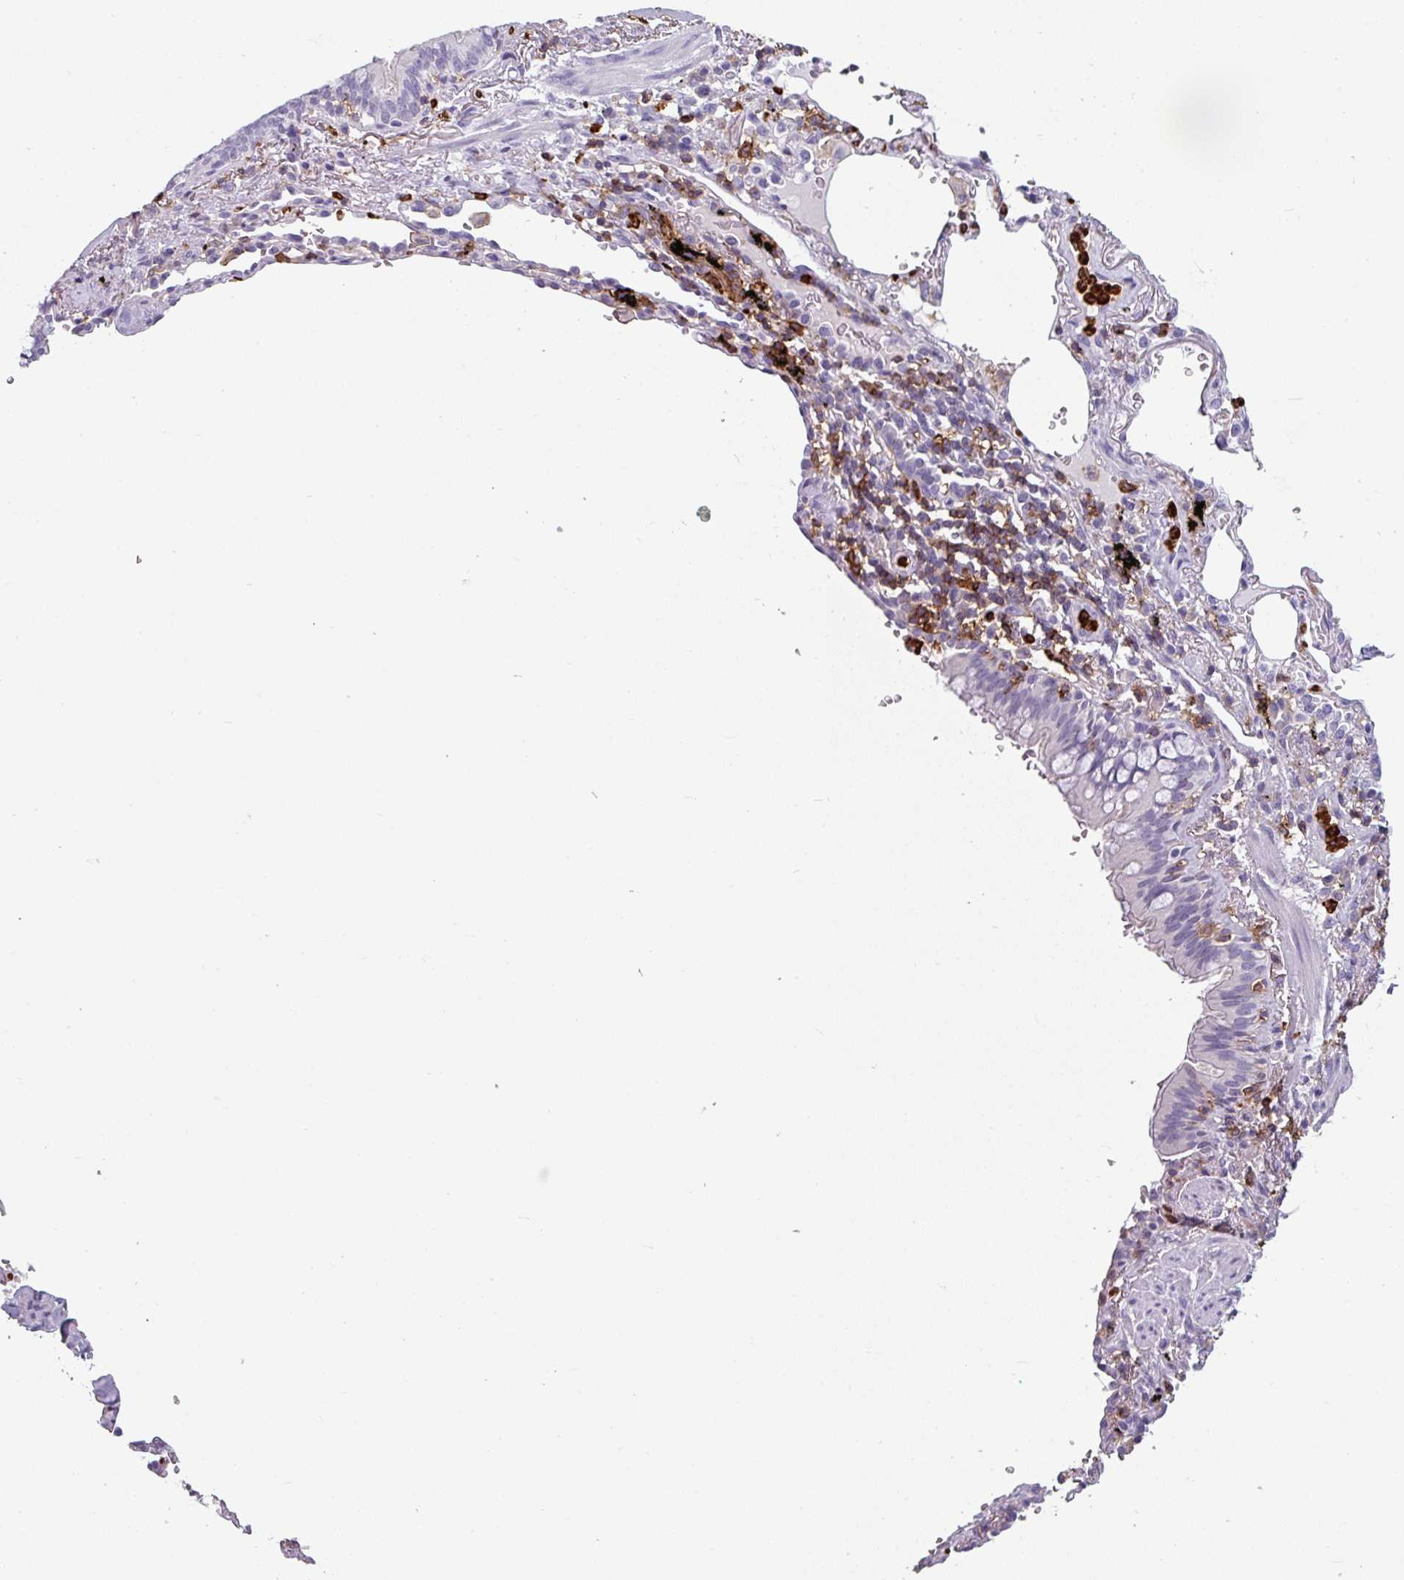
{"staining": {"intensity": "negative", "quantity": "none", "location": "none"}, "tissue": "soft tissue", "cell_type": "Fibroblasts", "image_type": "normal", "snomed": [{"axis": "morphology", "description": "Normal tissue, NOS"}, {"axis": "topography", "description": "Cartilage tissue"}, {"axis": "topography", "description": "Bronchus"}], "caption": "Soft tissue stained for a protein using immunohistochemistry shows no expression fibroblasts.", "gene": "EXOSC5", "patient": {"sex": "female", "age": 72}}